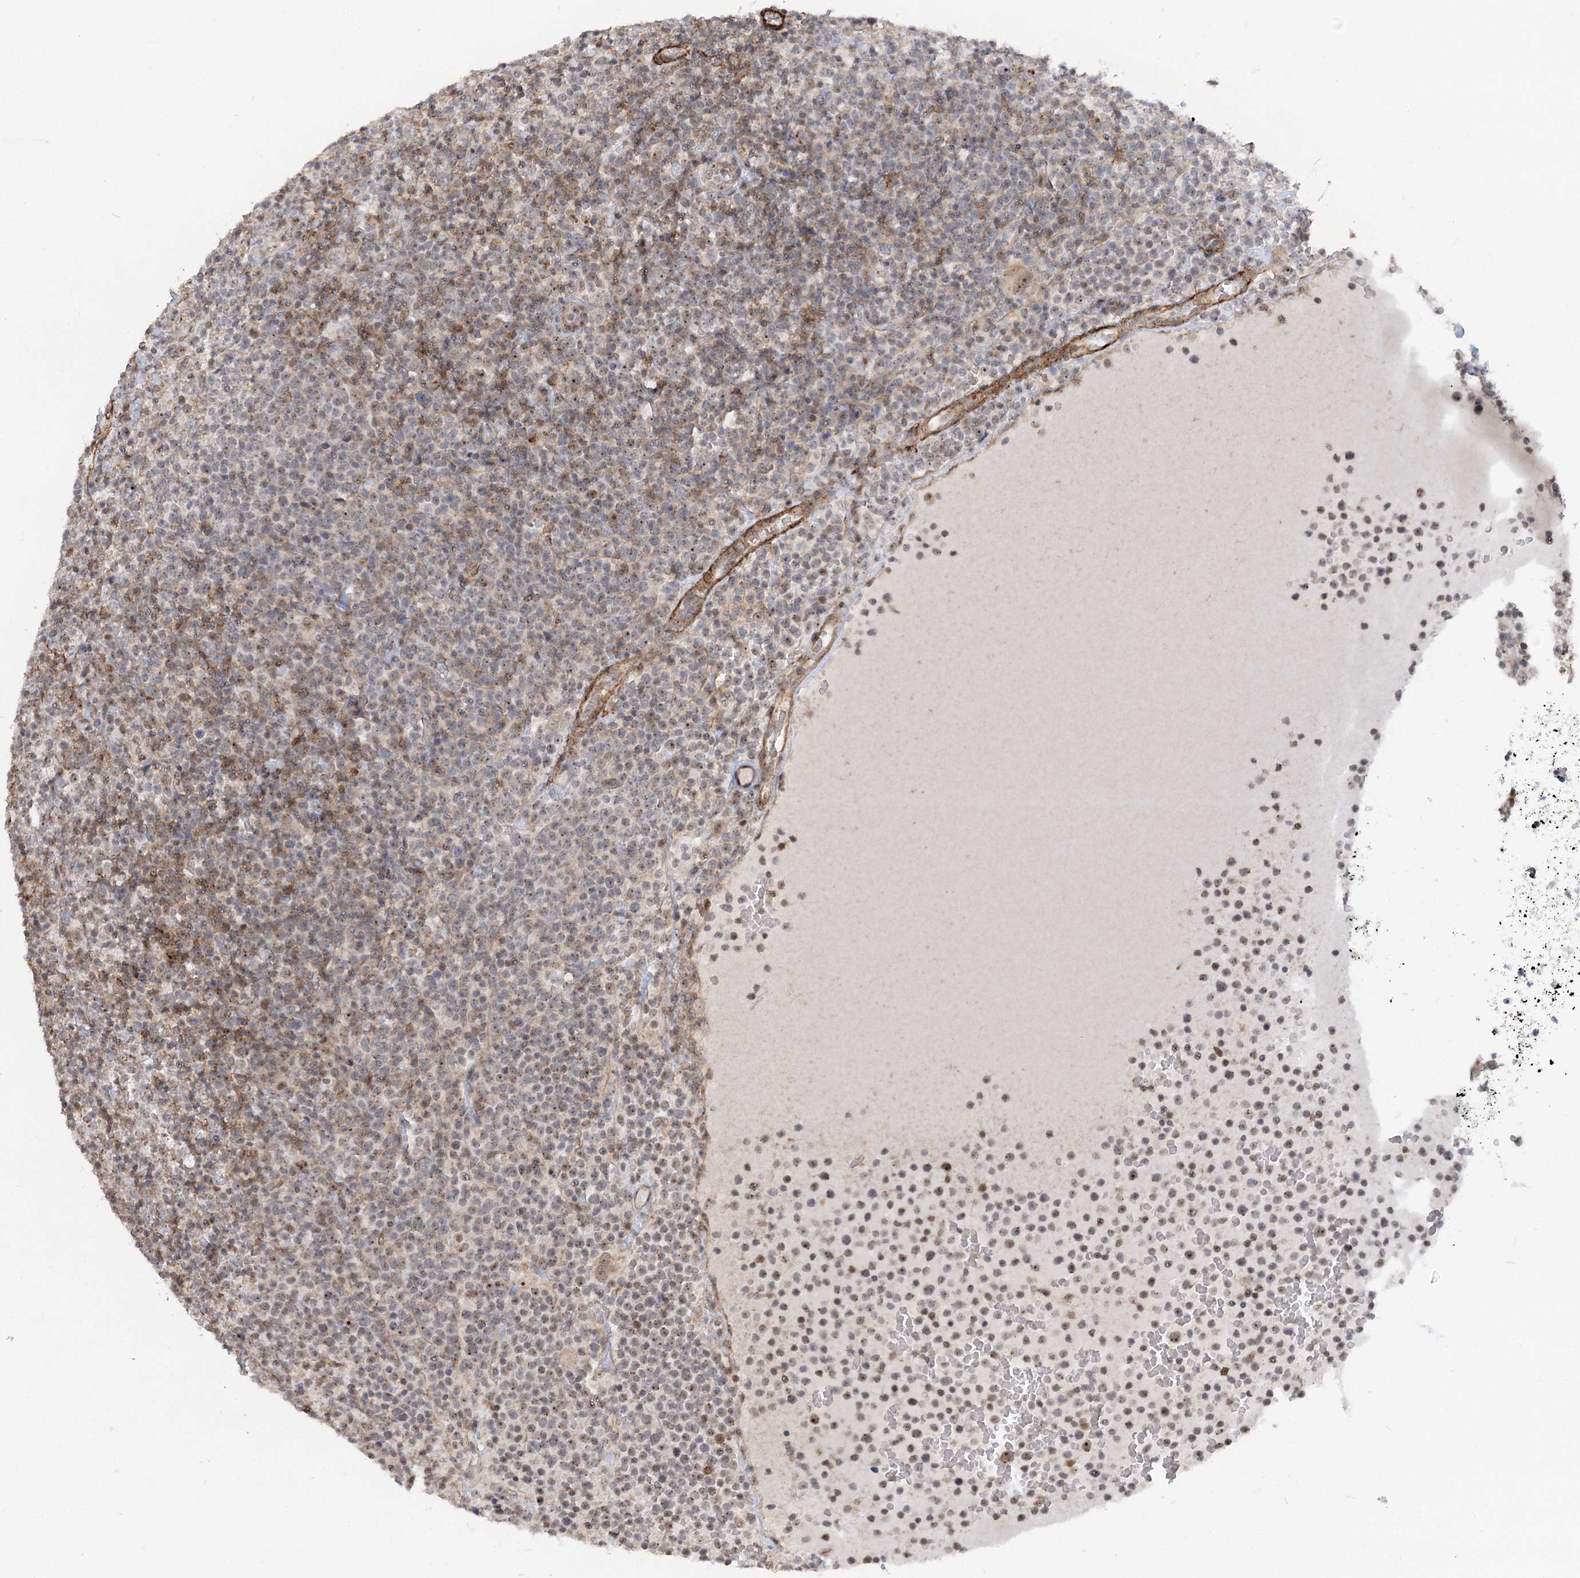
{"staining": {"intensity": "weak", "quantity": "25%-75%", "location": "nuclear"}, "tissue": "lymphoma", "cell_type": "Tumor cells", "image_type": "cancer", "snomed": [{"axis": "morphology", "description": "Malignant lymphoma, non-Hodgkin's type, High grade"}, {"axis": "topography", "description": "Lymph node"}], "caption": "This is a micrograph of IHC staining of malignant lymphoma, non-Hodgkin's type (high-grade), which shows weak staining in the nuclear of tumor cells.", "gene": "GNL3L", "patient": {"sex": "male", "age": 61}}